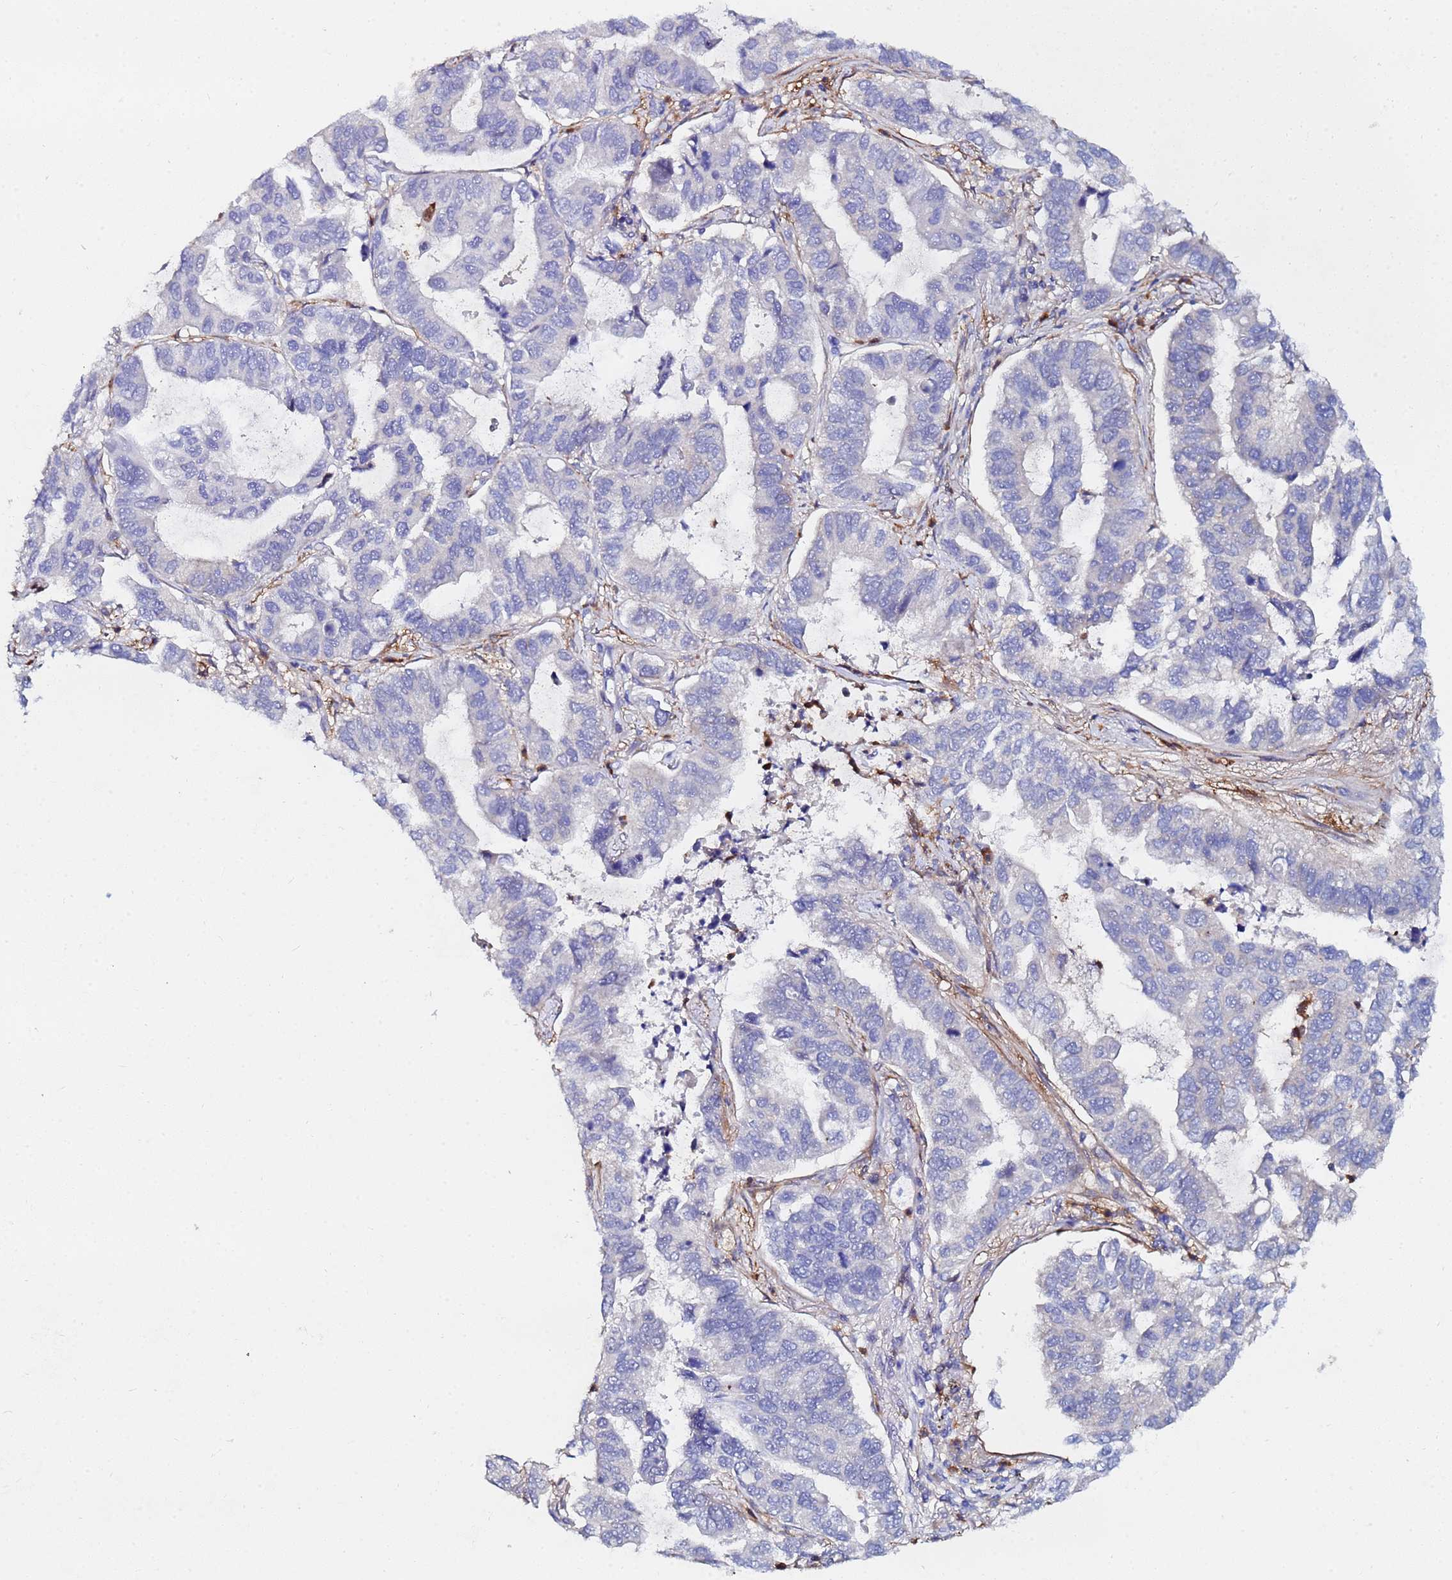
{"staining": {"intensity": "negative", "quantity": "none", "location": "none"}, "tissue": "lung cancer", "cell_type": "Tumor cells", "image_type": "cancer", "snomed": [{"axis": "morphology", "description": "Adenocarcinoma, NOS"}, {"axis": "topography", "description": "Lung"}], "caption": "Lung adenocarcinoma was stained to show a protein in brown. There is no significant positivity in tumor cells.", "gene": "BASP1", "patient": {"sex": "male", "age": 64}}